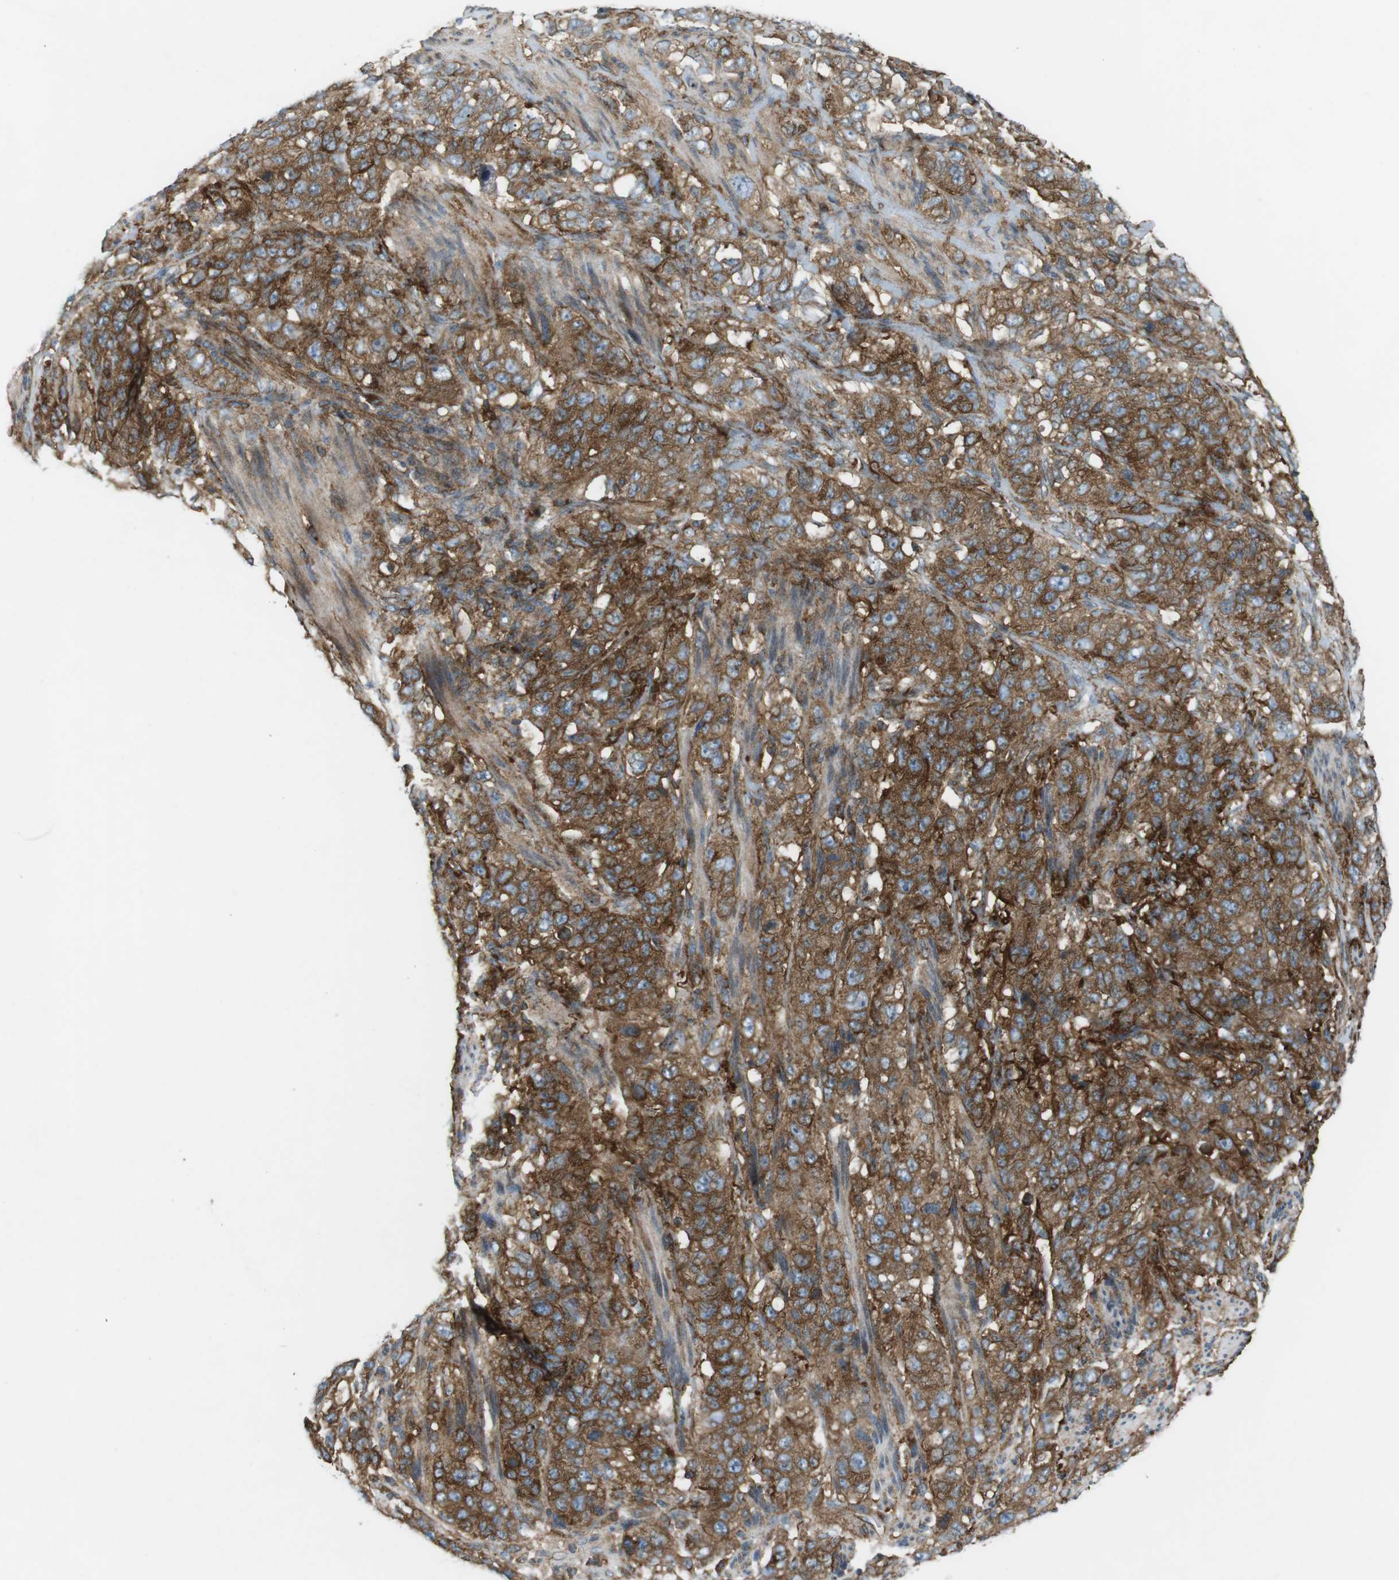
{"staining": {"intensity": "strong", "quantity": ">75%", "location": "cytoplasmic/membranous"}, "tissue": "stomach cancer", "cell_type": "Tumor cells", "image_type": "cancer", "snomed": [{"axis": "morphology", "description": "Adenocarcinoma, NOS"}, {"axis": "topography", "description": "Stomach"}], "caption": "The micrograph exhibits immunohistochemical staining of adenocarcinoma (stomach). There is strong cytoplasmic/membranous positivity is seen in about >75% of tumor cells.", "gene": "FLII", "patient": {"sex": "male", "age": 48}}